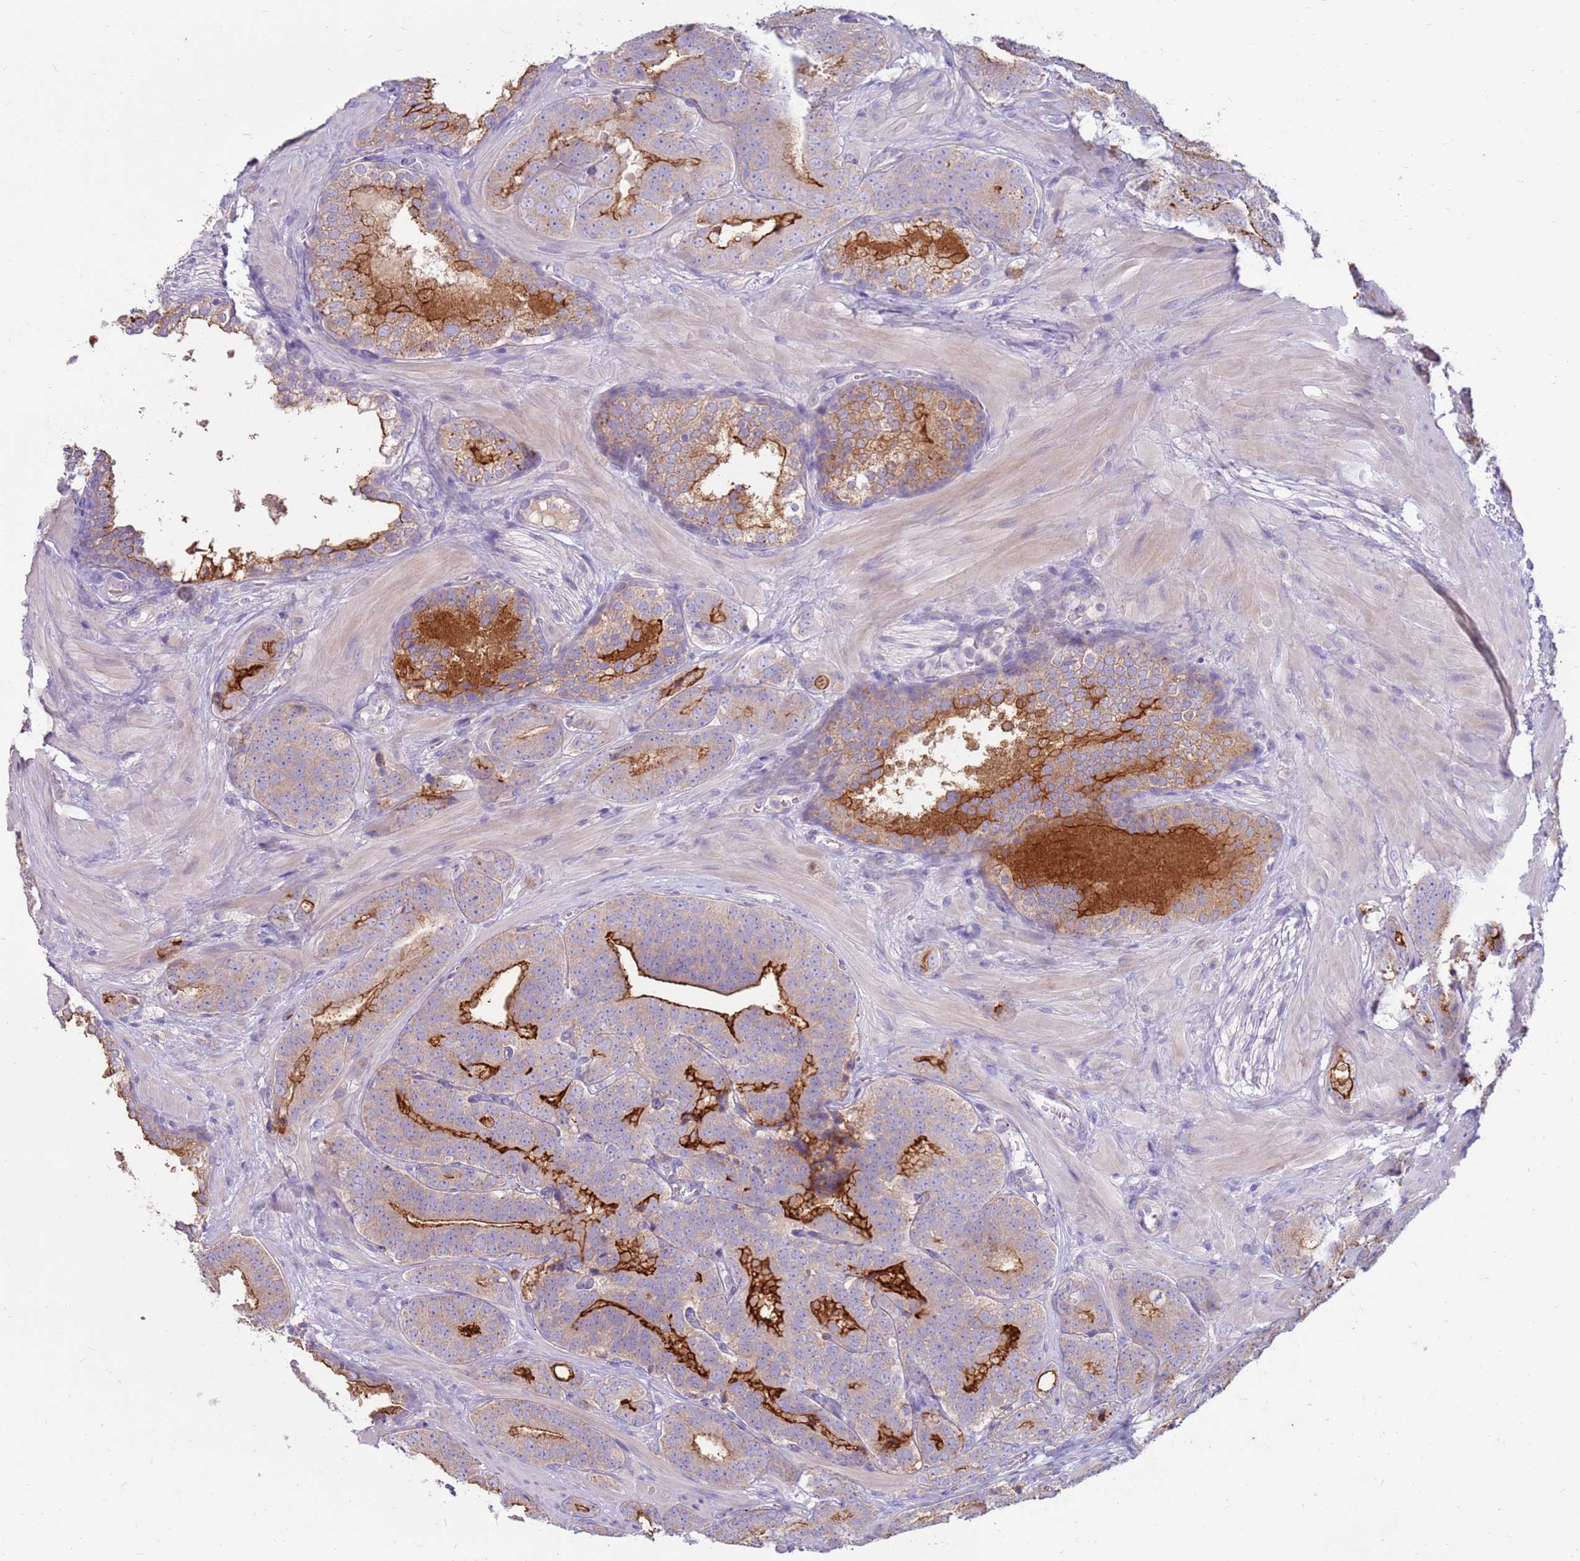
{"staining": {"intensity": "strong", "quantity": "<25%", "location": "cytoplasmic/membranous"}, "tissue": "prostate cancer", "cell_type": "Tumor cells", "image_type": "cancer", "snomed": [{"axis": "morphology", "description": "Adenocarcinoma, High grade"}, {"axis": "topography", "description": "Prostate"}], "caption": "Immunohistochemical staining of human prostate cancer shows strong cytoplasmic/membranous protein staining in approximately <25% of tumor cells. (Brightfield microscopy of DAB IHC at high magnification).", "gene": "SLC44A4", "patient": {"sex": "male", "age": 63}}